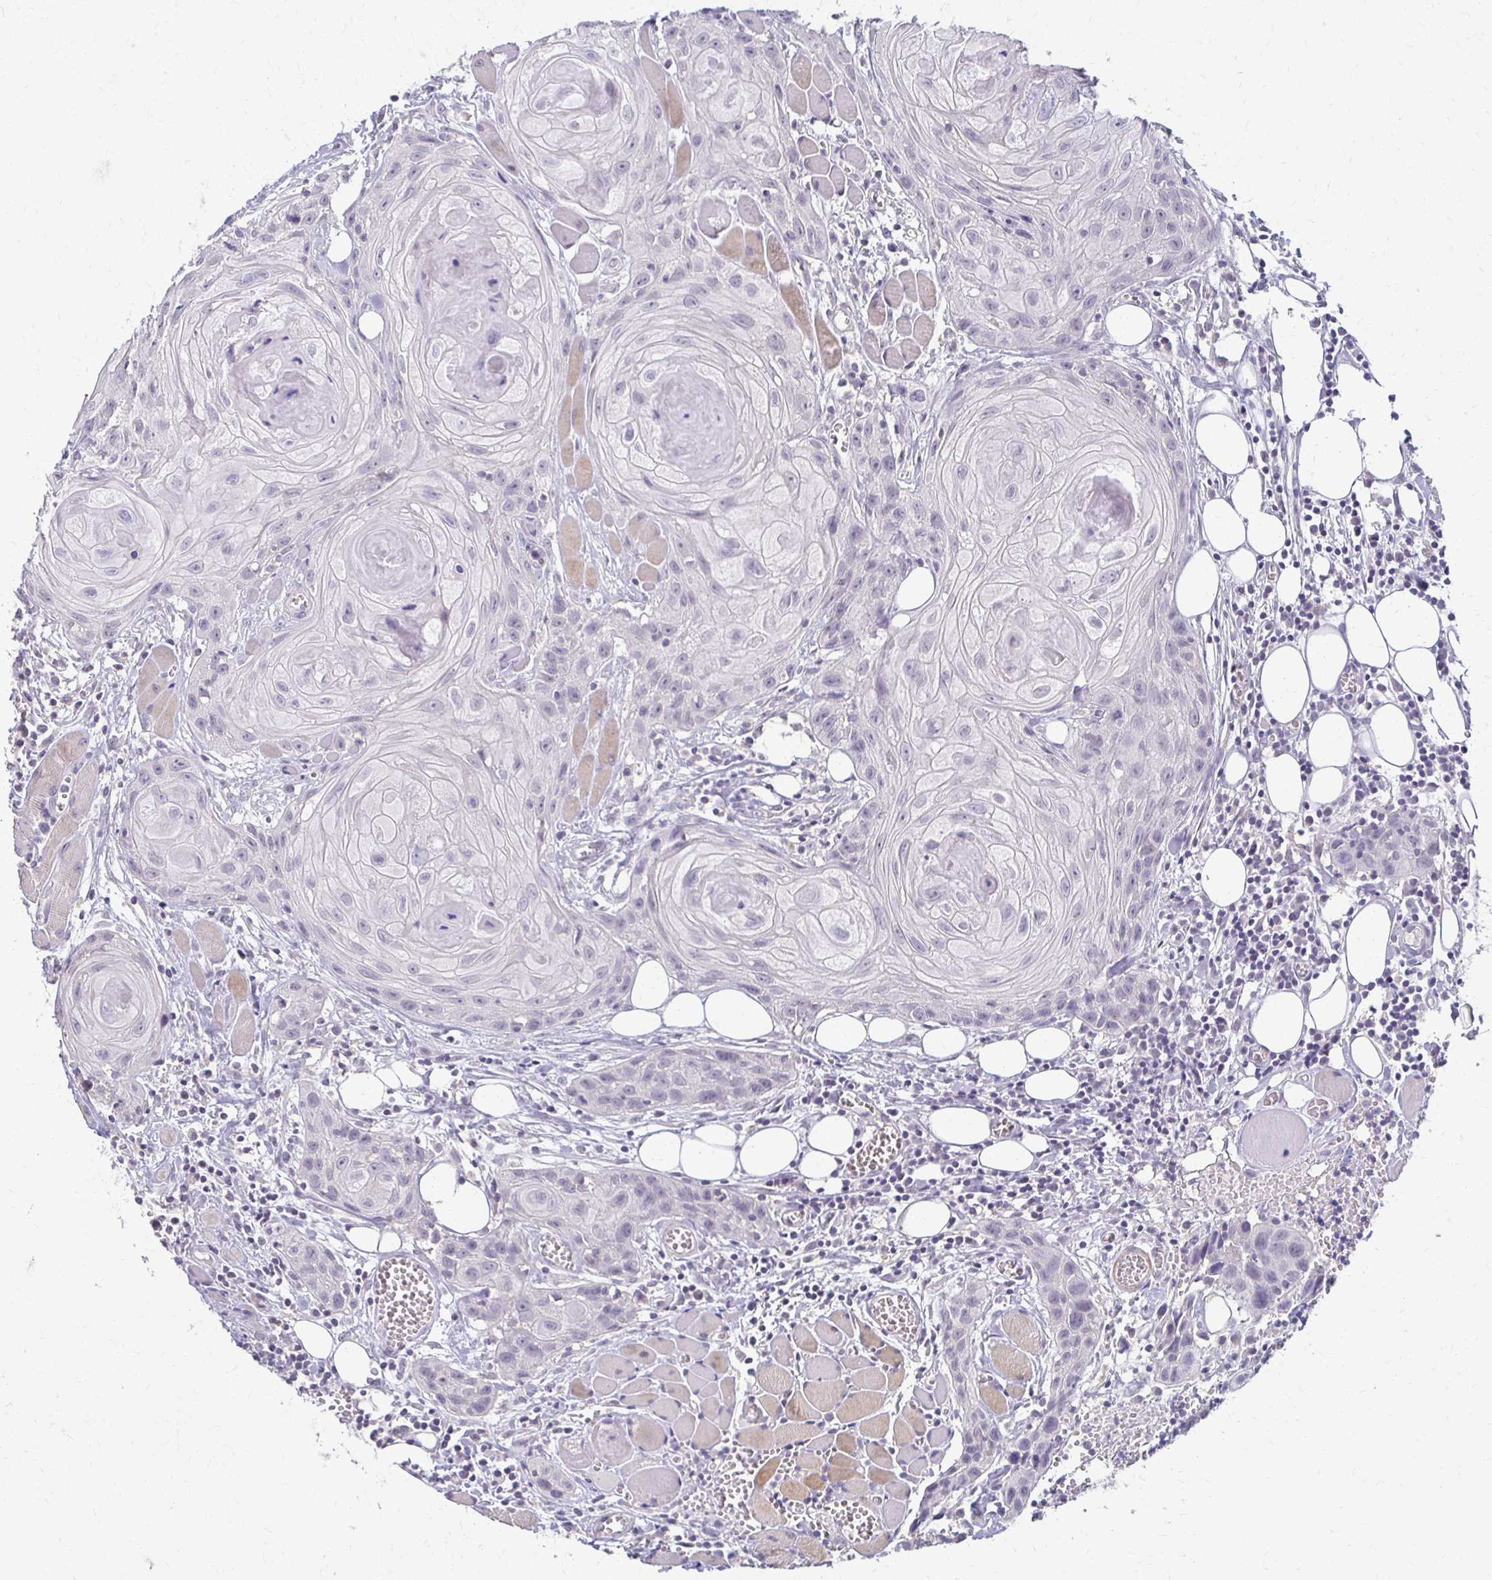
{"staining": {"intensity": "negative", "quantity": "none", "location": "none"}, "tissue": "head and neck cancer", "cell_type": "Tumor cells", "image_type": "cancer", "snomed": [{"axis": "morphology", "description": "Squamous cell carcinoma, NOS"}, {"axis": "topography", "description": "Oral tissue"}, {"axis": "topography", "description": "Head-Neck"}], "caption": "A micrograph of human head and neck cancer is negative for staining in tumor cells.", "gene": "FOXO4", "patient": {"sex": "male", "age": 58}}